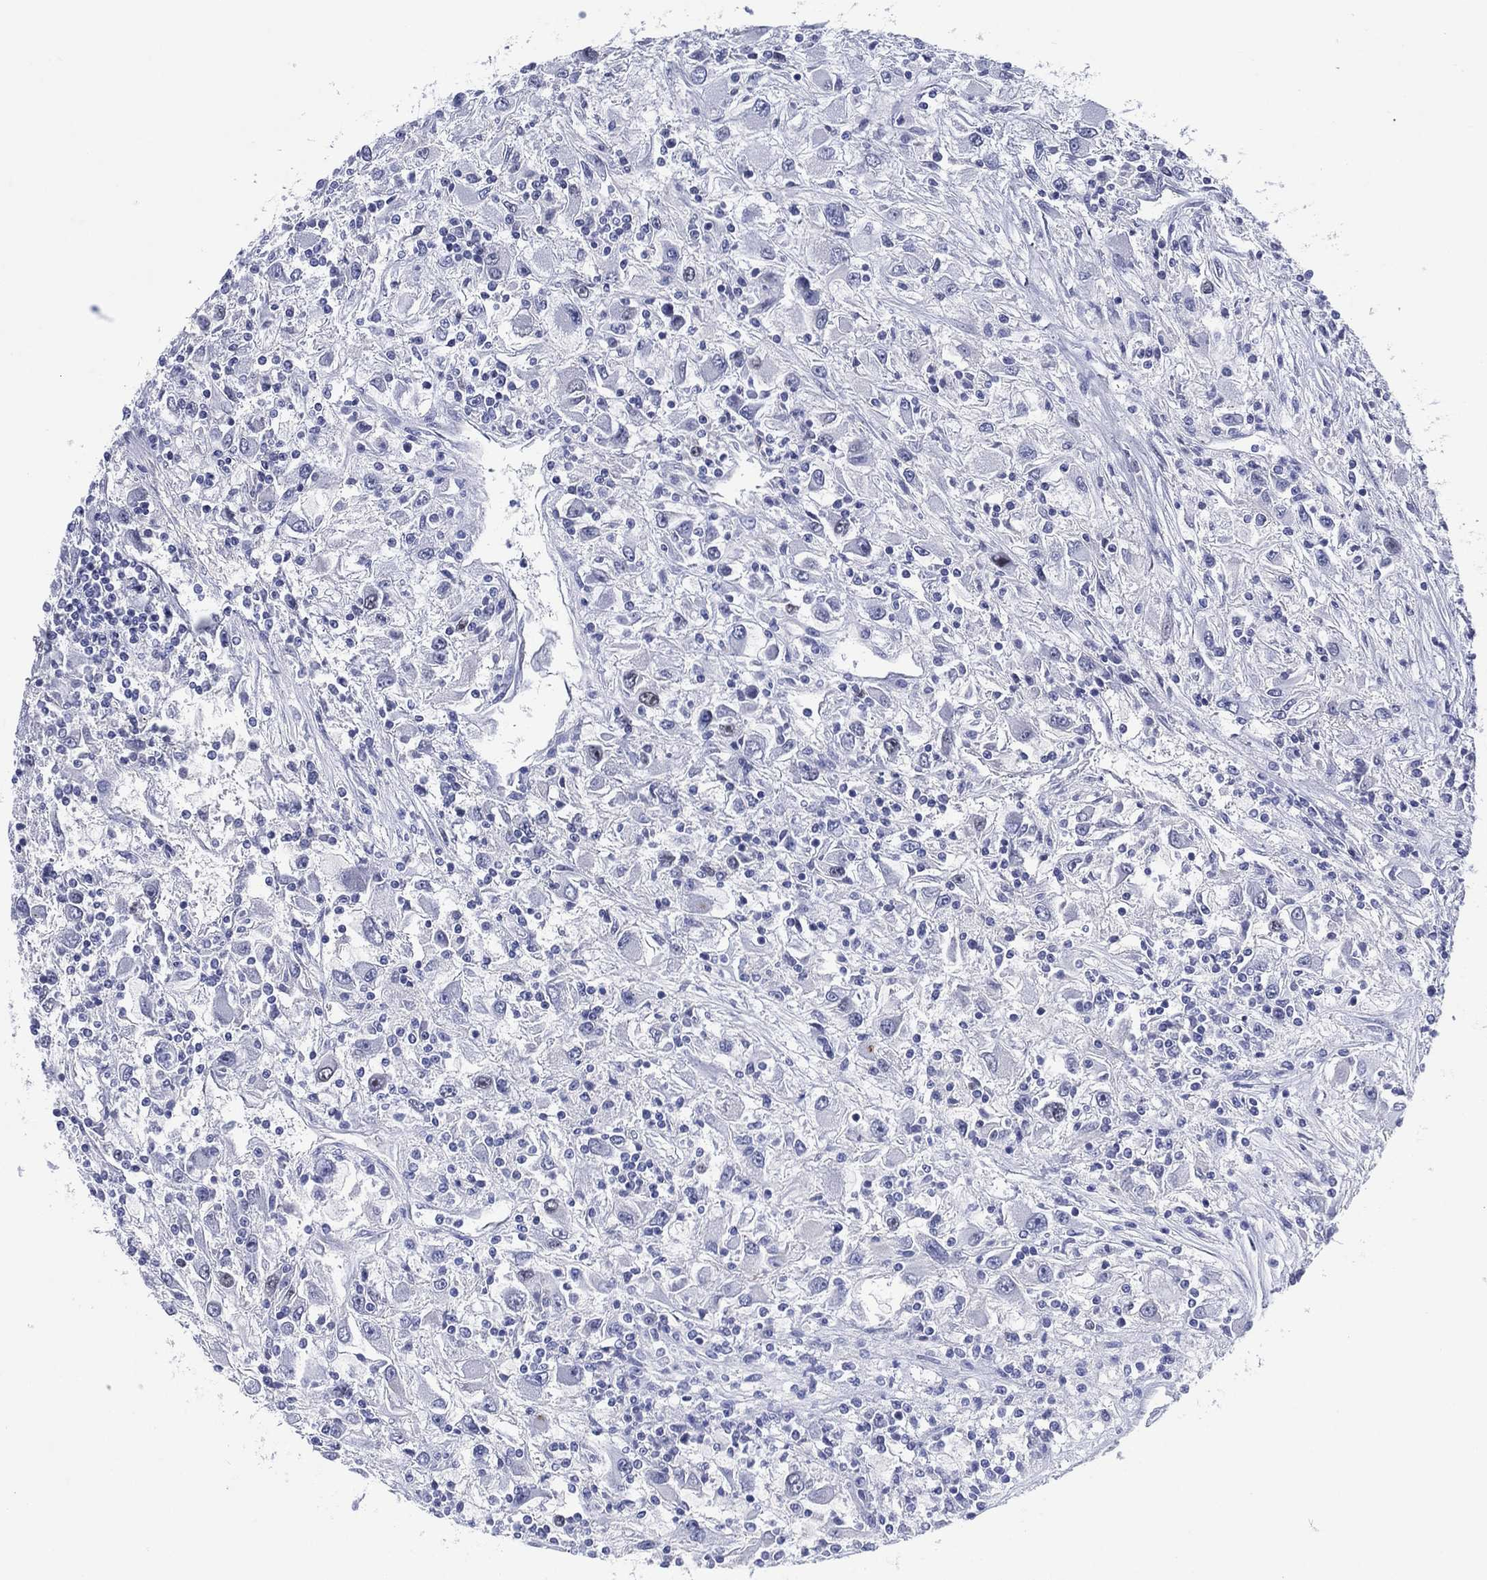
{"staining": {"intensity": "negative", "quantity": "none", "location": "none"}, "tissue": "renal cancer", "cell_type": "Tumor cells", "image_type": "cancer", "snomed": [{"axis": "morphology", "description": "Adenocarcinoma, NOS"}, {"axis": "topography", "description": "Kidney"}], "caption": "Micrograph shows no protein expression in tumor cells of renal cancer tissue.", "gene": "GATA6", "patient": {"sex": "female", "age": 67}}